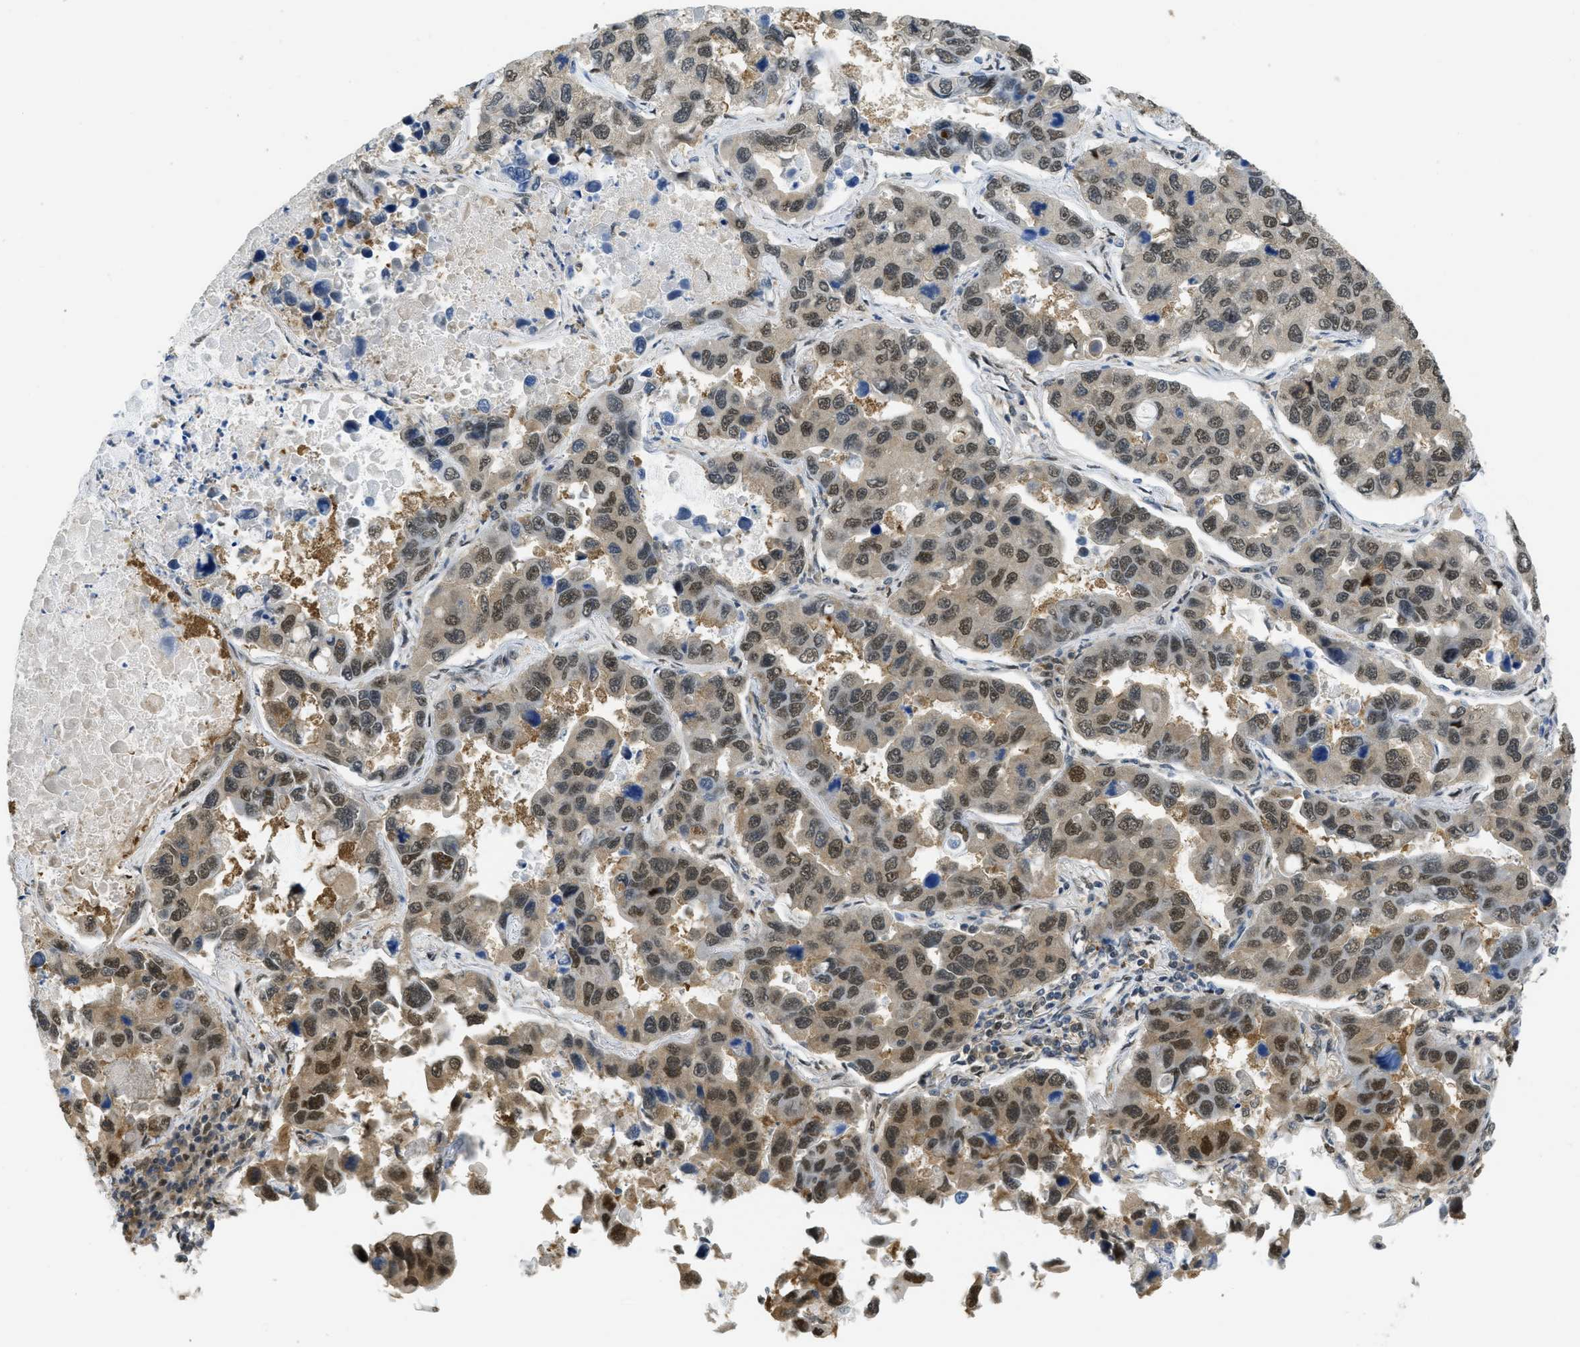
{"staining": {"intensity": "moderate", "quantity": ">75%", "location": "nuclear"}, "tissue": "lung cancer", "cell_type": "Tumor cells", "image_type": "cancer", "snomed": [{"axis": "morphology", "description": "Adenocarcinoma, NOS"}, {"axis": "topography", "description": "Lung"}], "caption": "Immunohistochemistry (IHC) micrograph of human lung adenocarcinoma stained for a protein (brown), which reveals medium levels of moderate nuclear expression in approximately >75% of tumor cells.", "gene": "PSMC5", "patient": {"sex": "male", "age": 64}}